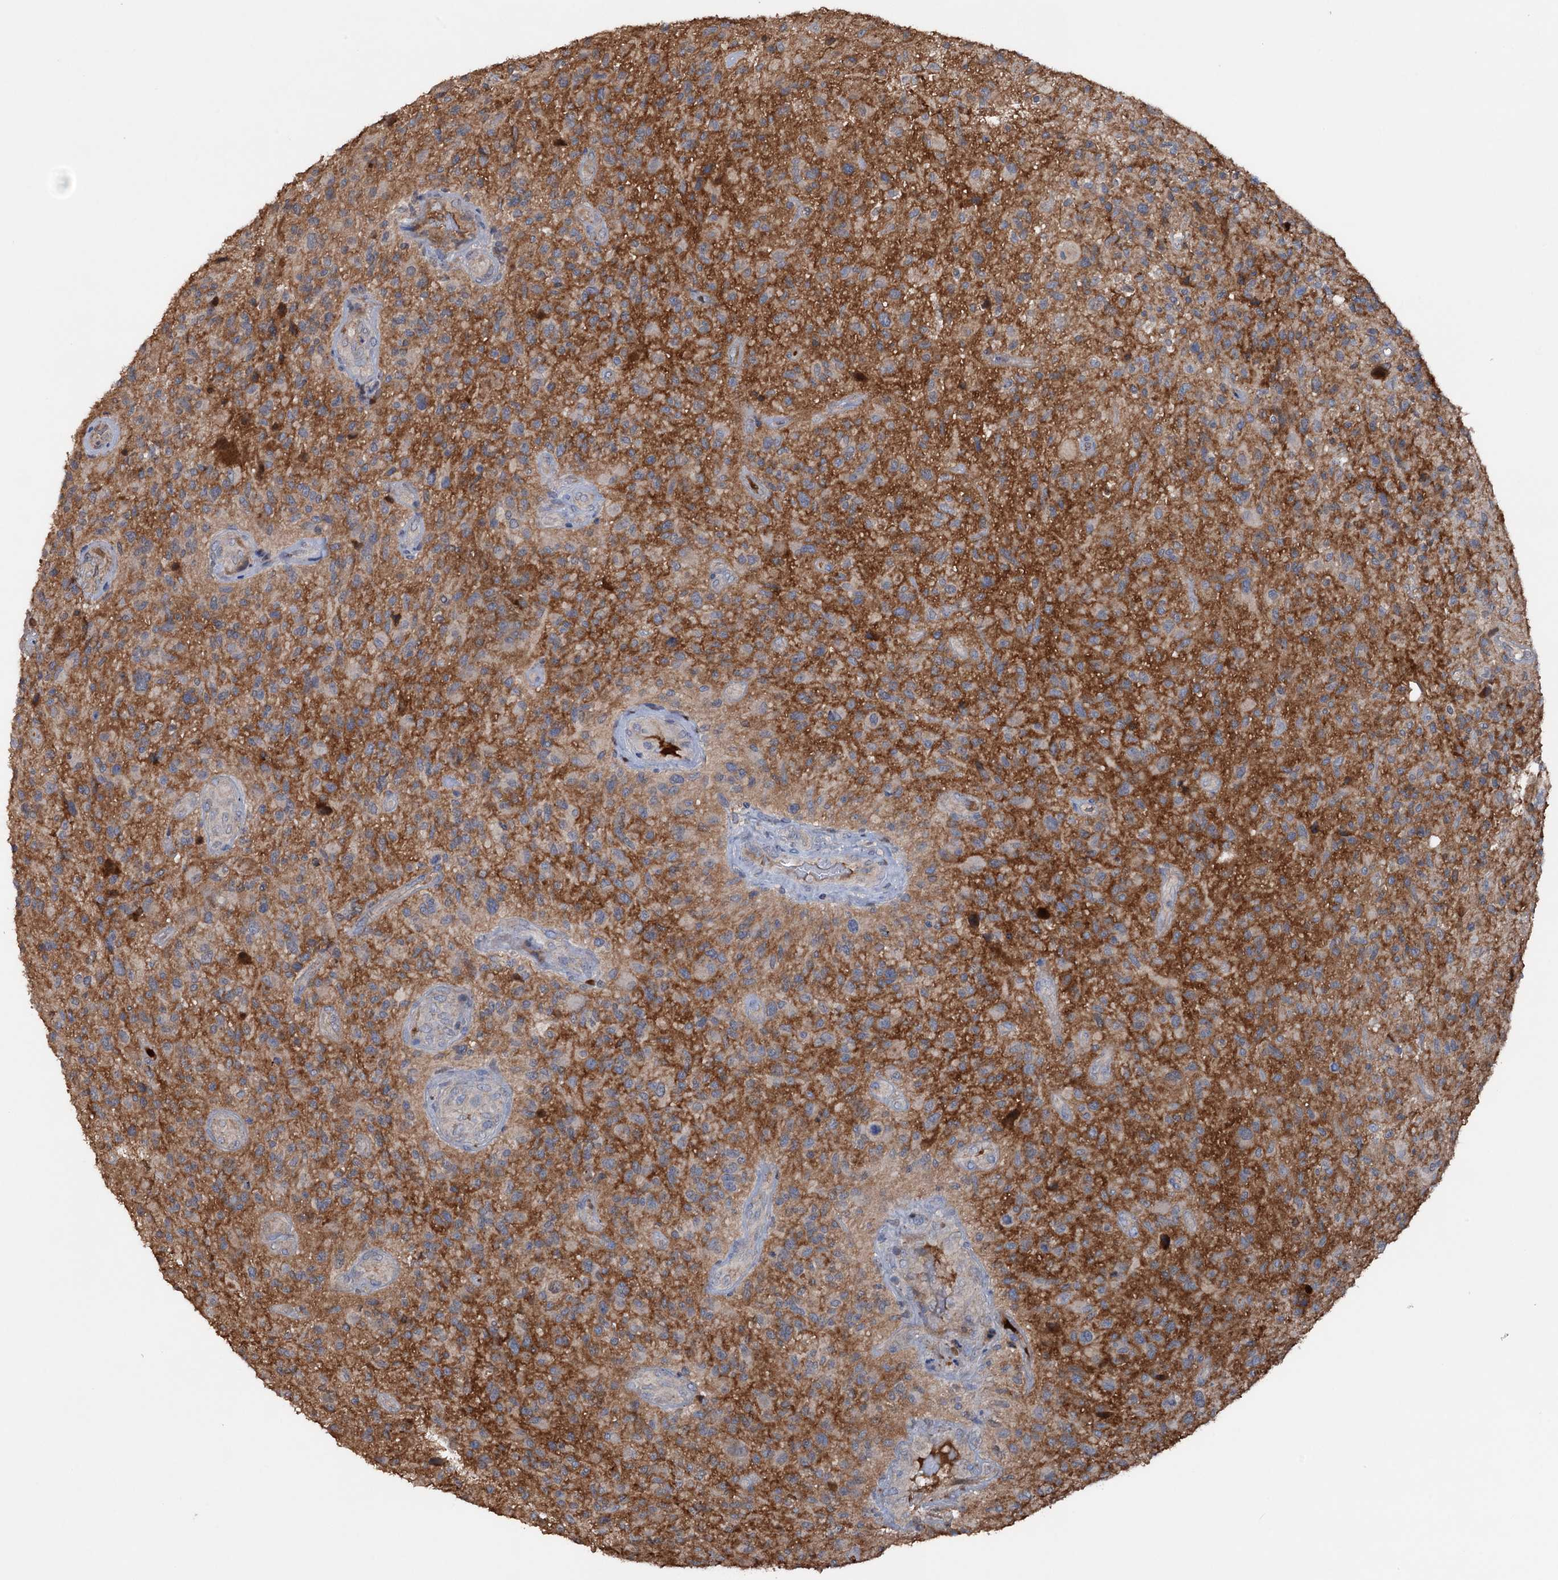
{"staining": {"intensity": "weak", "quantity": ">75%", "location": "cytoplasmic/membranous"}, "tissue": "glioma", "cell_type": "Tumor cells", "image_type": "cancer", "snomed": [{"axis": "morphology", "description": "Glioma, malignant, High grade"}, {"axis": "topography", "description": "Brain"}], "caption": "This histopathology image reveals glioma stained with immunohistochemistry to label a protein in brown. The cytoplasmic/membranous of tumor cells show weak positivity for the protein. Nuclei are counter-stained blue.", "gene": "ARL13A", "patient": {"sex": "male", "age": 47}}